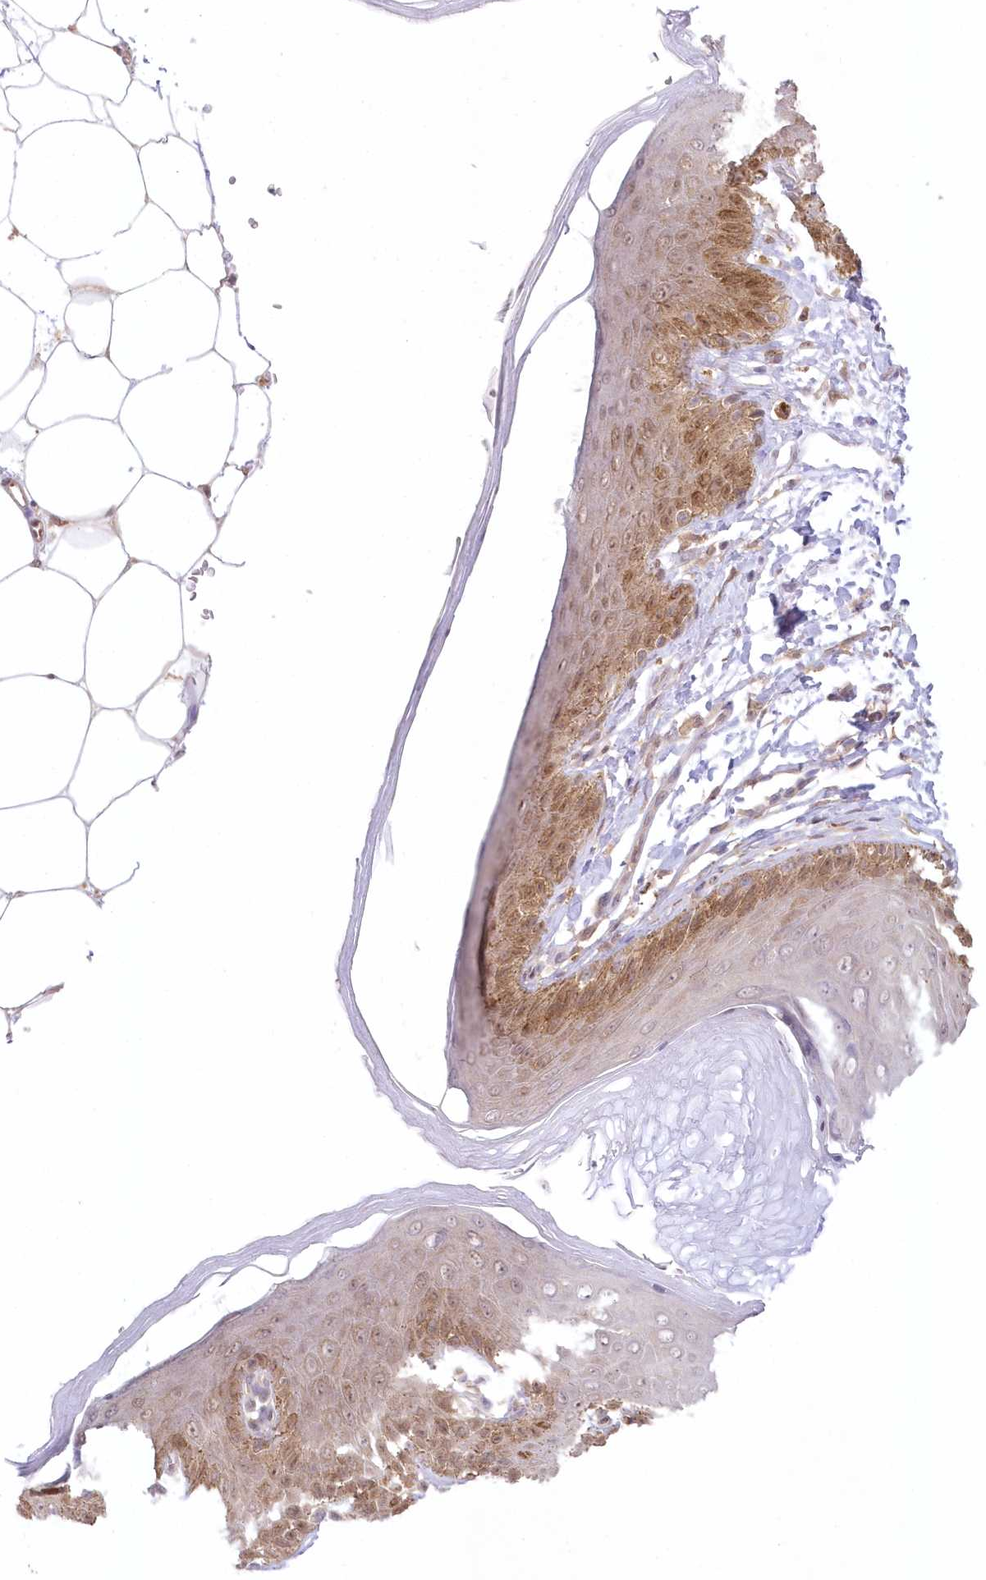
{"staining": {"intensity": "moderate", "quantity": ">75%", "location": "cytoplasmic/membranous,nuclear"}, "tissue": "skin", "cell_type": "Epidermal cells", "image_type": "normal", "snomed": [{"axis": "morphology", "description": "Normal tissue, NOS"}, {"axis": "topography", "description": "Anal"}], "caption": "A histopathology image of skin stained for a protein exhibits moderate cytoplasmic/membranous,nuclear brown staining in epidermal cells.", "gene": "RNPEP", "patient": {"sex": "male", "age": 44}}